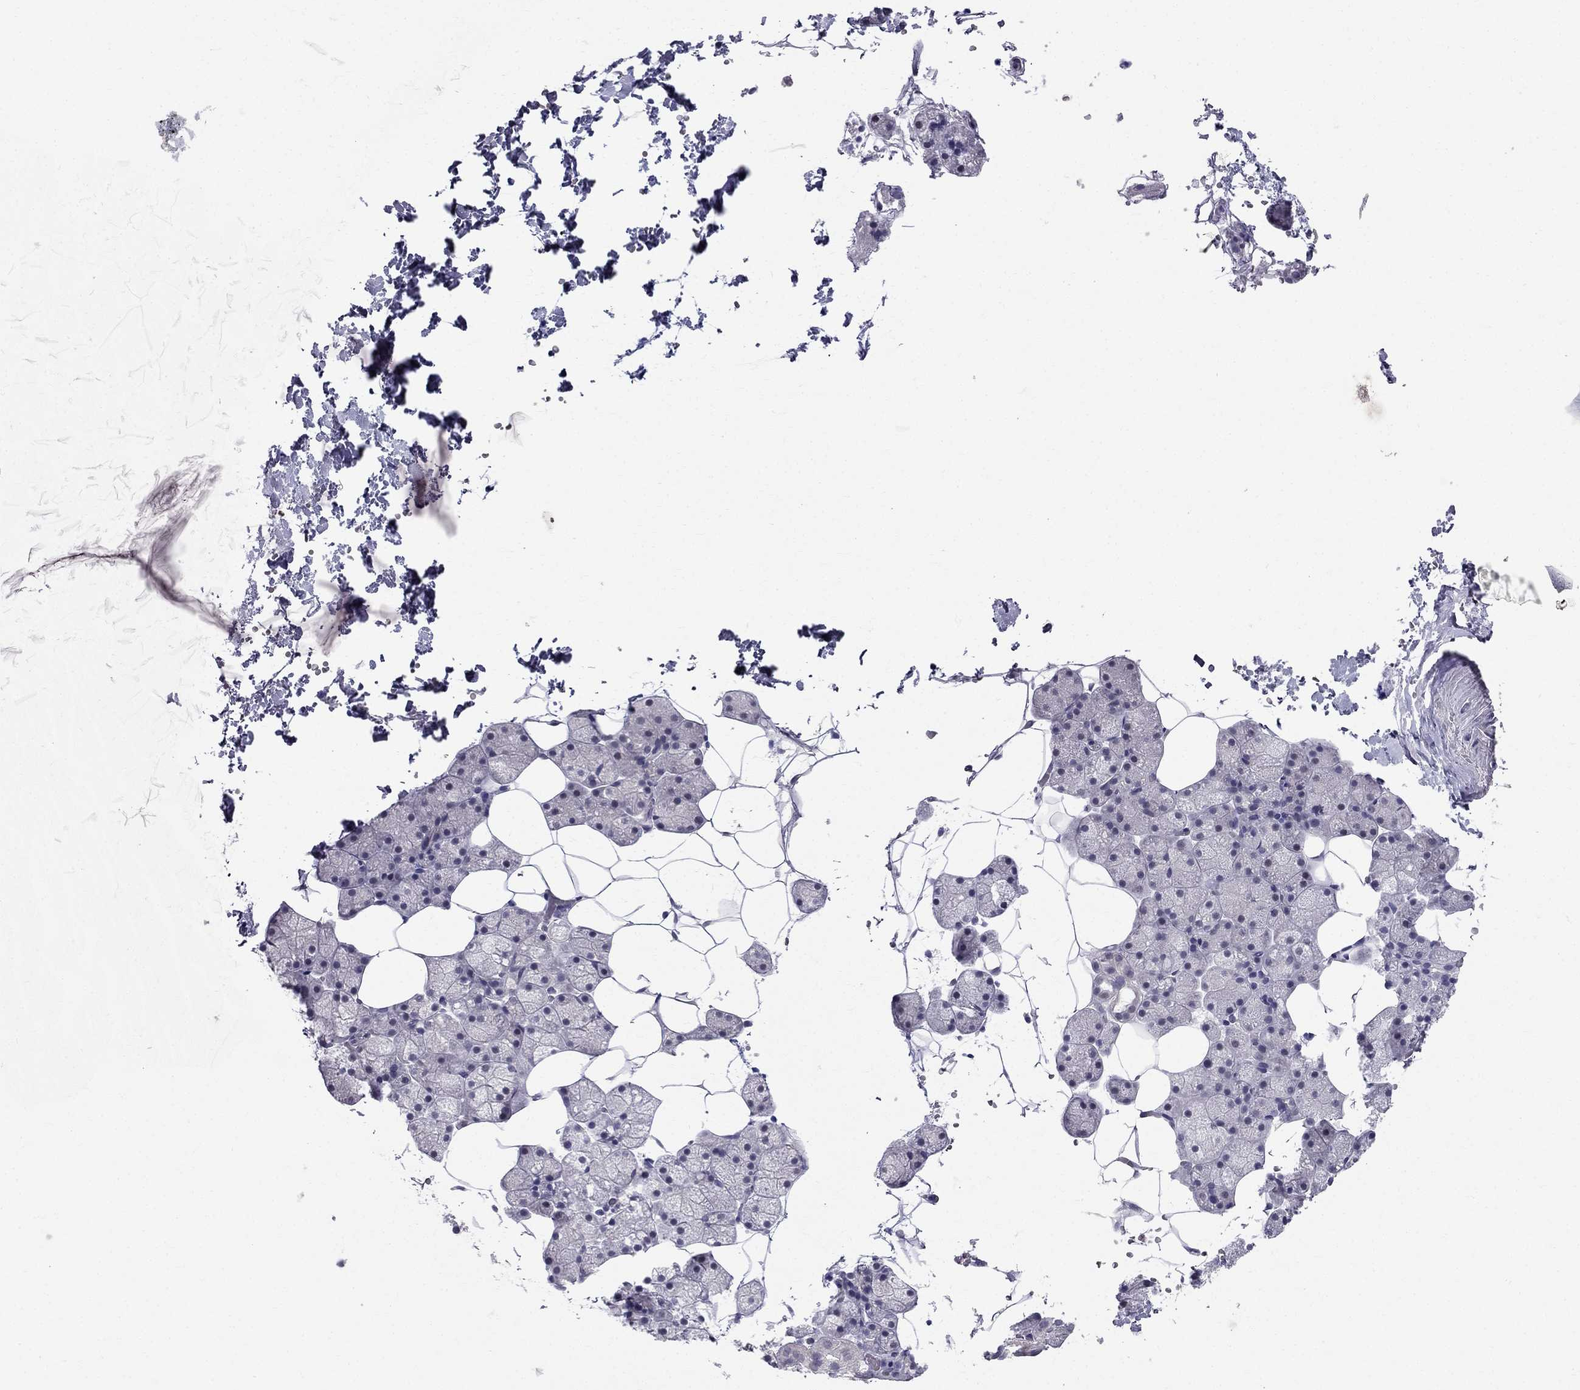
{"staining": {"intensity": "negative", "quantity": "none", "location": "none"}, "tissue": "salivary gland", "cell_type": "Glandular cells", "image_type": "normal", "snomed": [{"axis": "morphology", "description": "Normal tissue, NOS"}, {"axis": "topography", "description": "Salivary gland"}], "caption": "Photomicrograph shows no protein staining in glandular cells of unremarkable salivary gland. Brightfield microscopy of IHC stained with DAB (brown) and hematoxylin (blue), captured at high magnification.", "gene": "BAG5", "patient": {"sex": "male", "age": 38}}